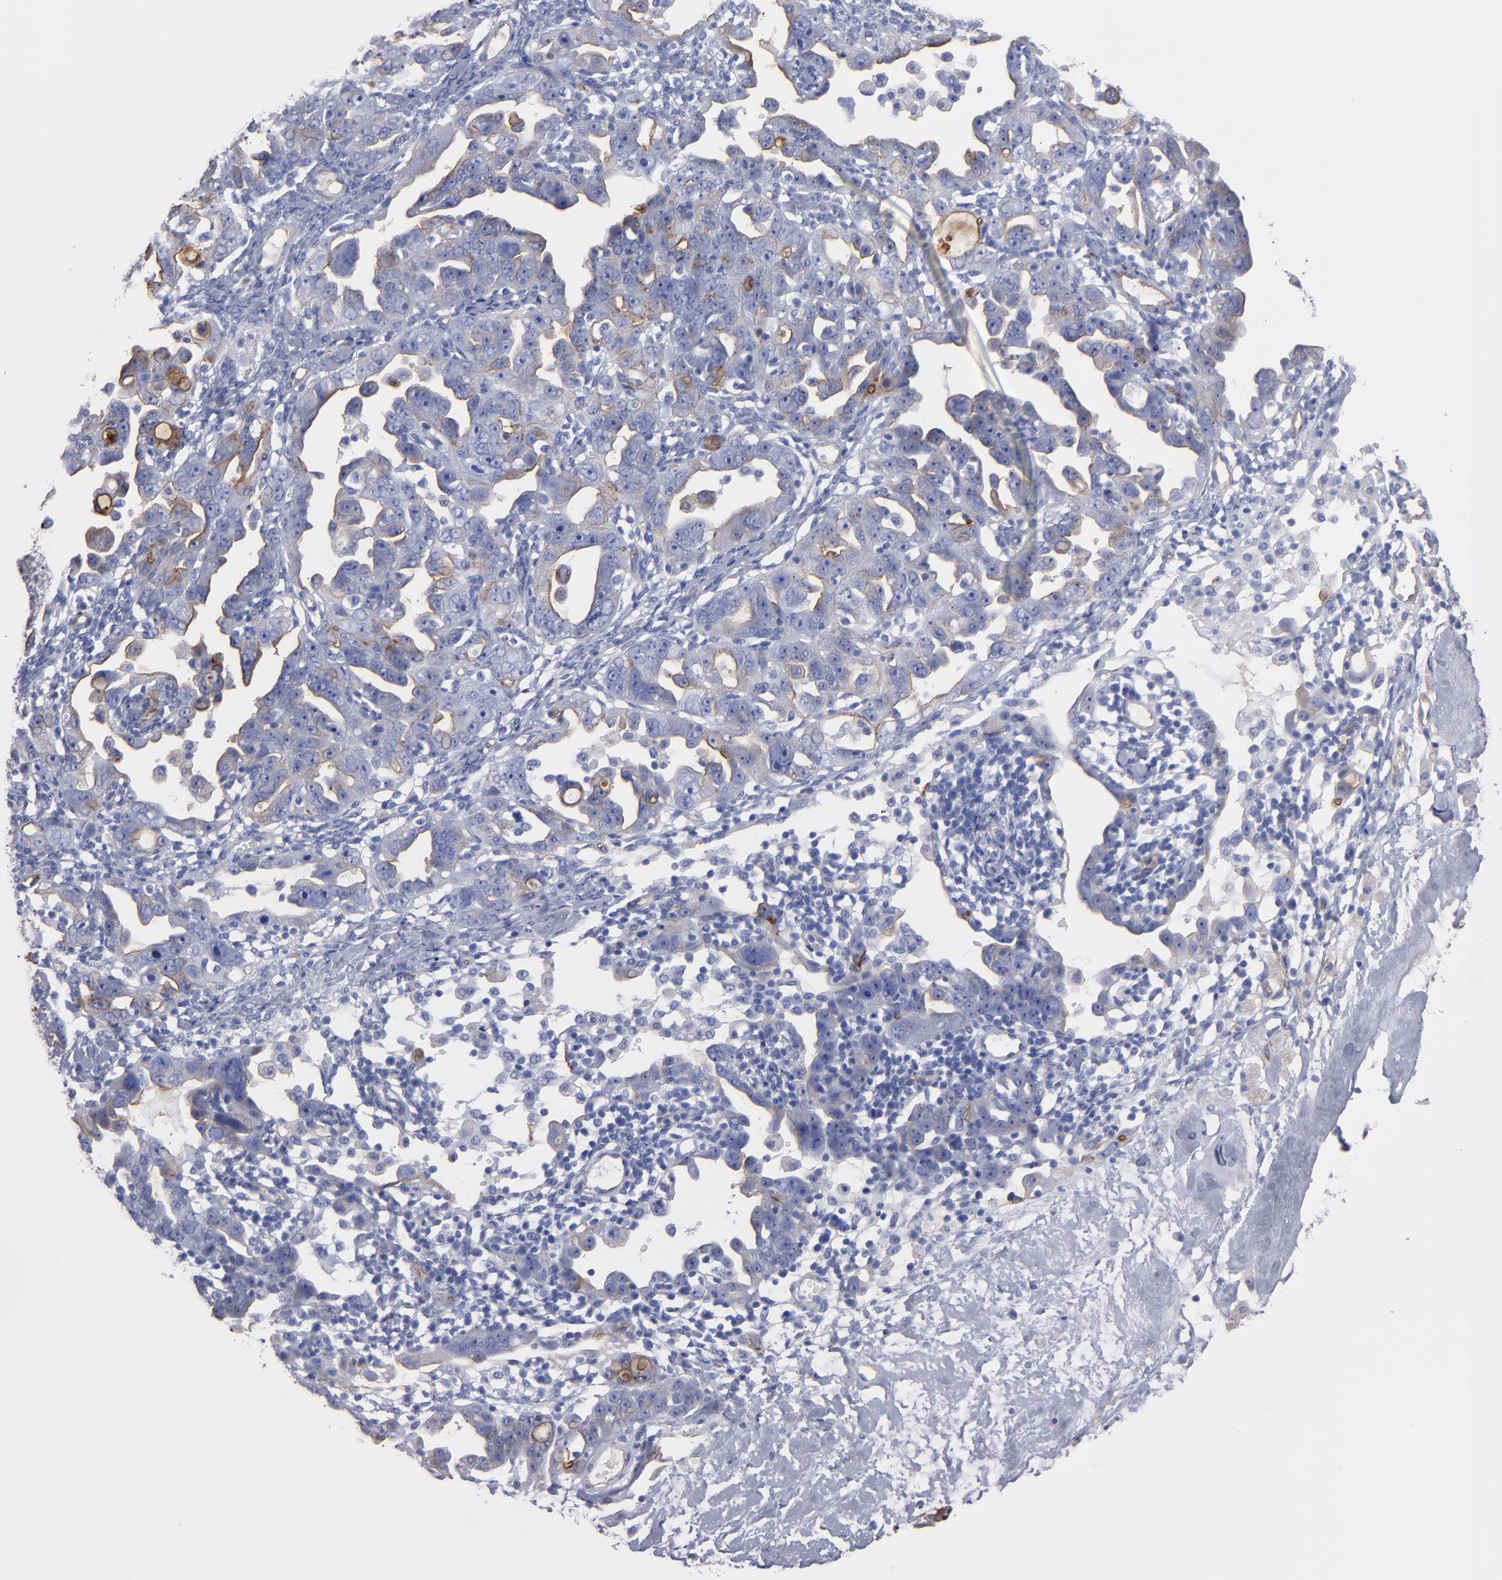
{"staining": {"intensity": "weak", "quantity": "<25%", "location": "cytoplasmic/membranous"}, "tissue": "ovarian cancer", "cell_type": "Tumor cells", "image_type": "cancer", "snomed": [{"axis": "morphology", "description": "Cystadenocarcinoma, serous, NOS"}, {"axis": "topography", "description": "Ovary"}], "caption": "Immunohistochemistry (IHC) micrograph of neoplastic tissue: human ovarian cancer (serous cystadenocarcinoma) stained with DAB (3,3'-diaminobenzidine) exhibits no significant protein positivity in tumor cells. (Immunohistochemistry, brightfield microscopy, high magnification).", "gene": "TM4SF1", "patient": {"sex": "female", "age": 66}}